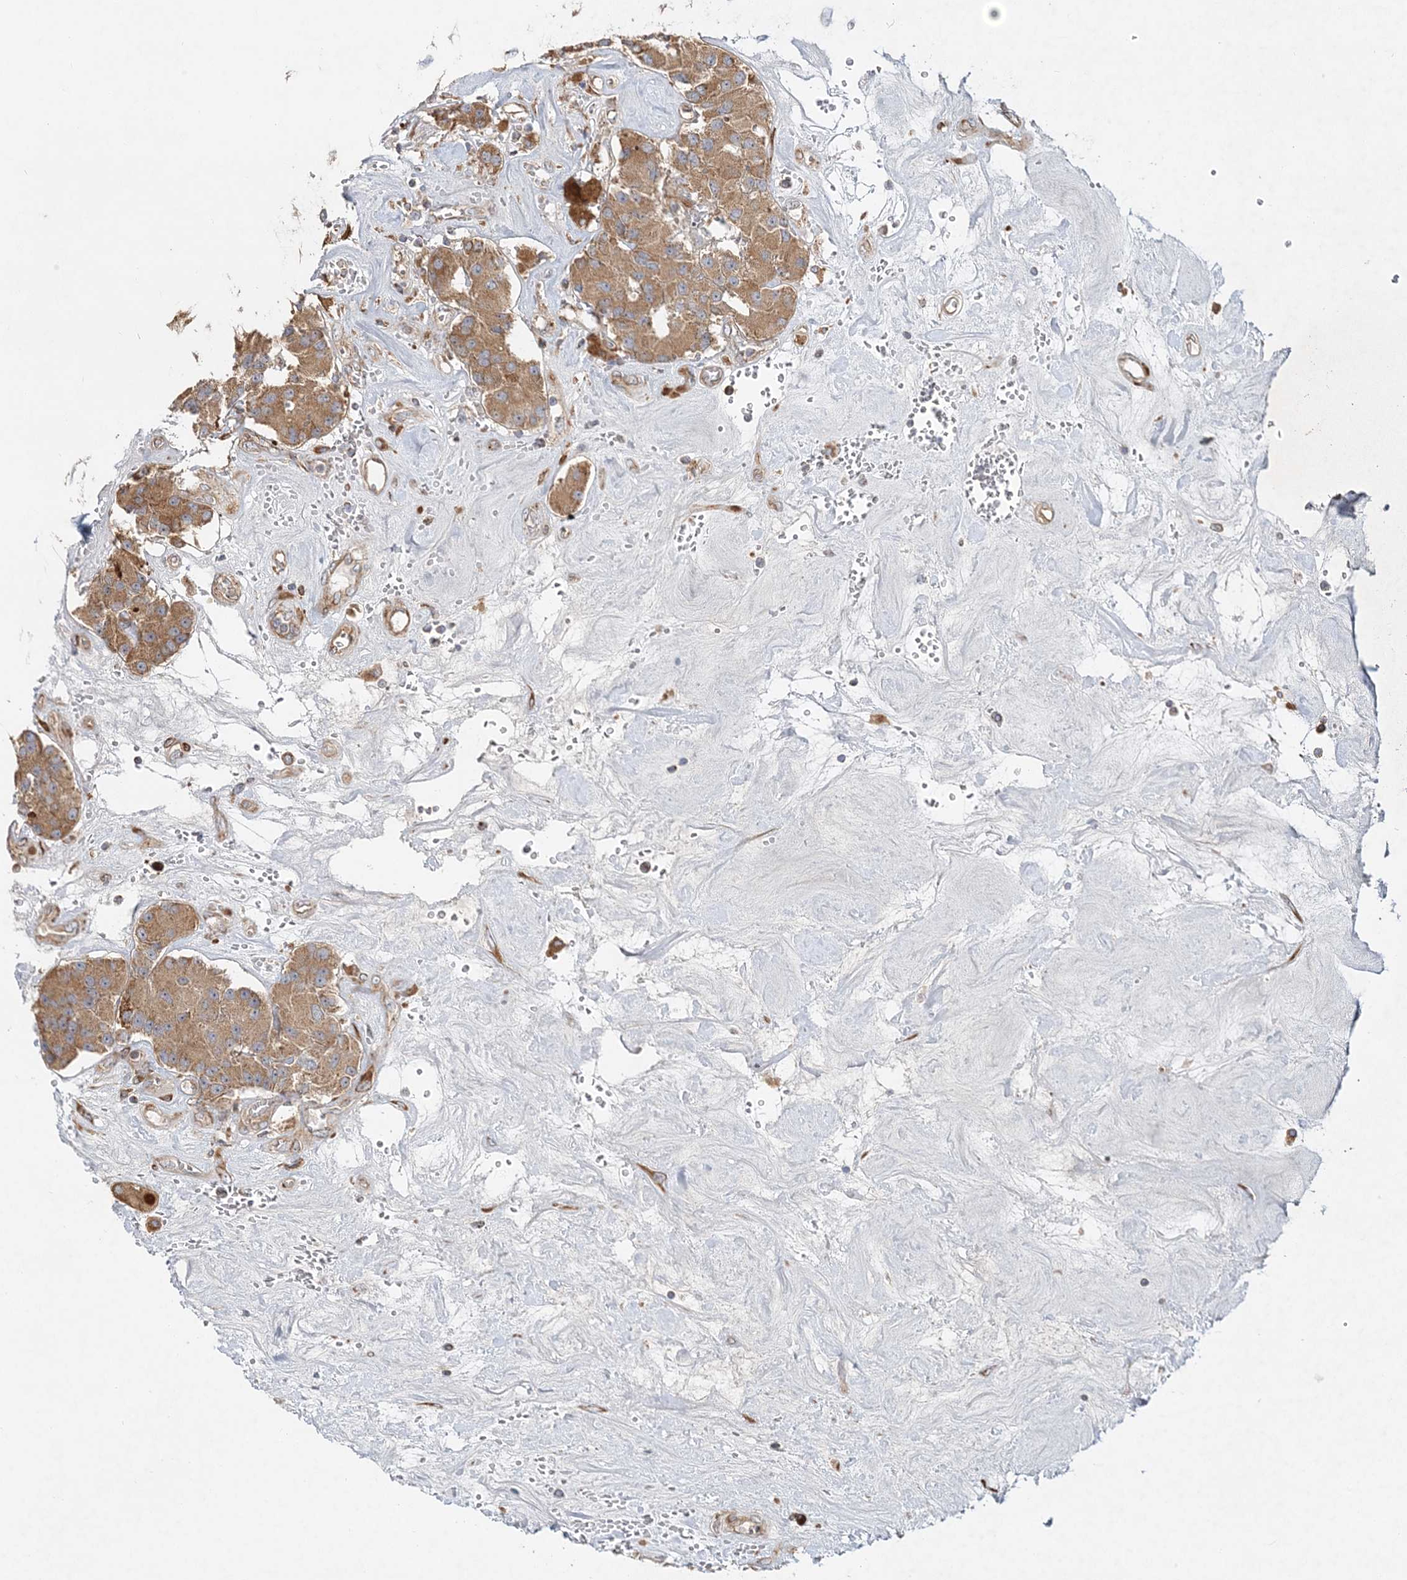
{"staining": {"intensity": "moderate", "quantity": ">75%", "location": "cytoplasmic/membranous"}, "tissue": "carcinoid", "cell_type": "Tumor cells", "image_type": "cancer", "snomed": [{"axis": "morphology", "description": "Carcinoid, malignant, NOS"}, {"axis": "topography", "description": "Pancreas"}], "caption": "Protein analysis of carcinoid tissue reveals moderate cytoplasmic/membranous expression in approximately >75% of tumor cells. (DAB (3,3'-diaminobenzidine) IHC with brightfield microscopy, high magnification).", "gene": "ZFYVE16", "patient": {"sex": "male", "age": 41}}